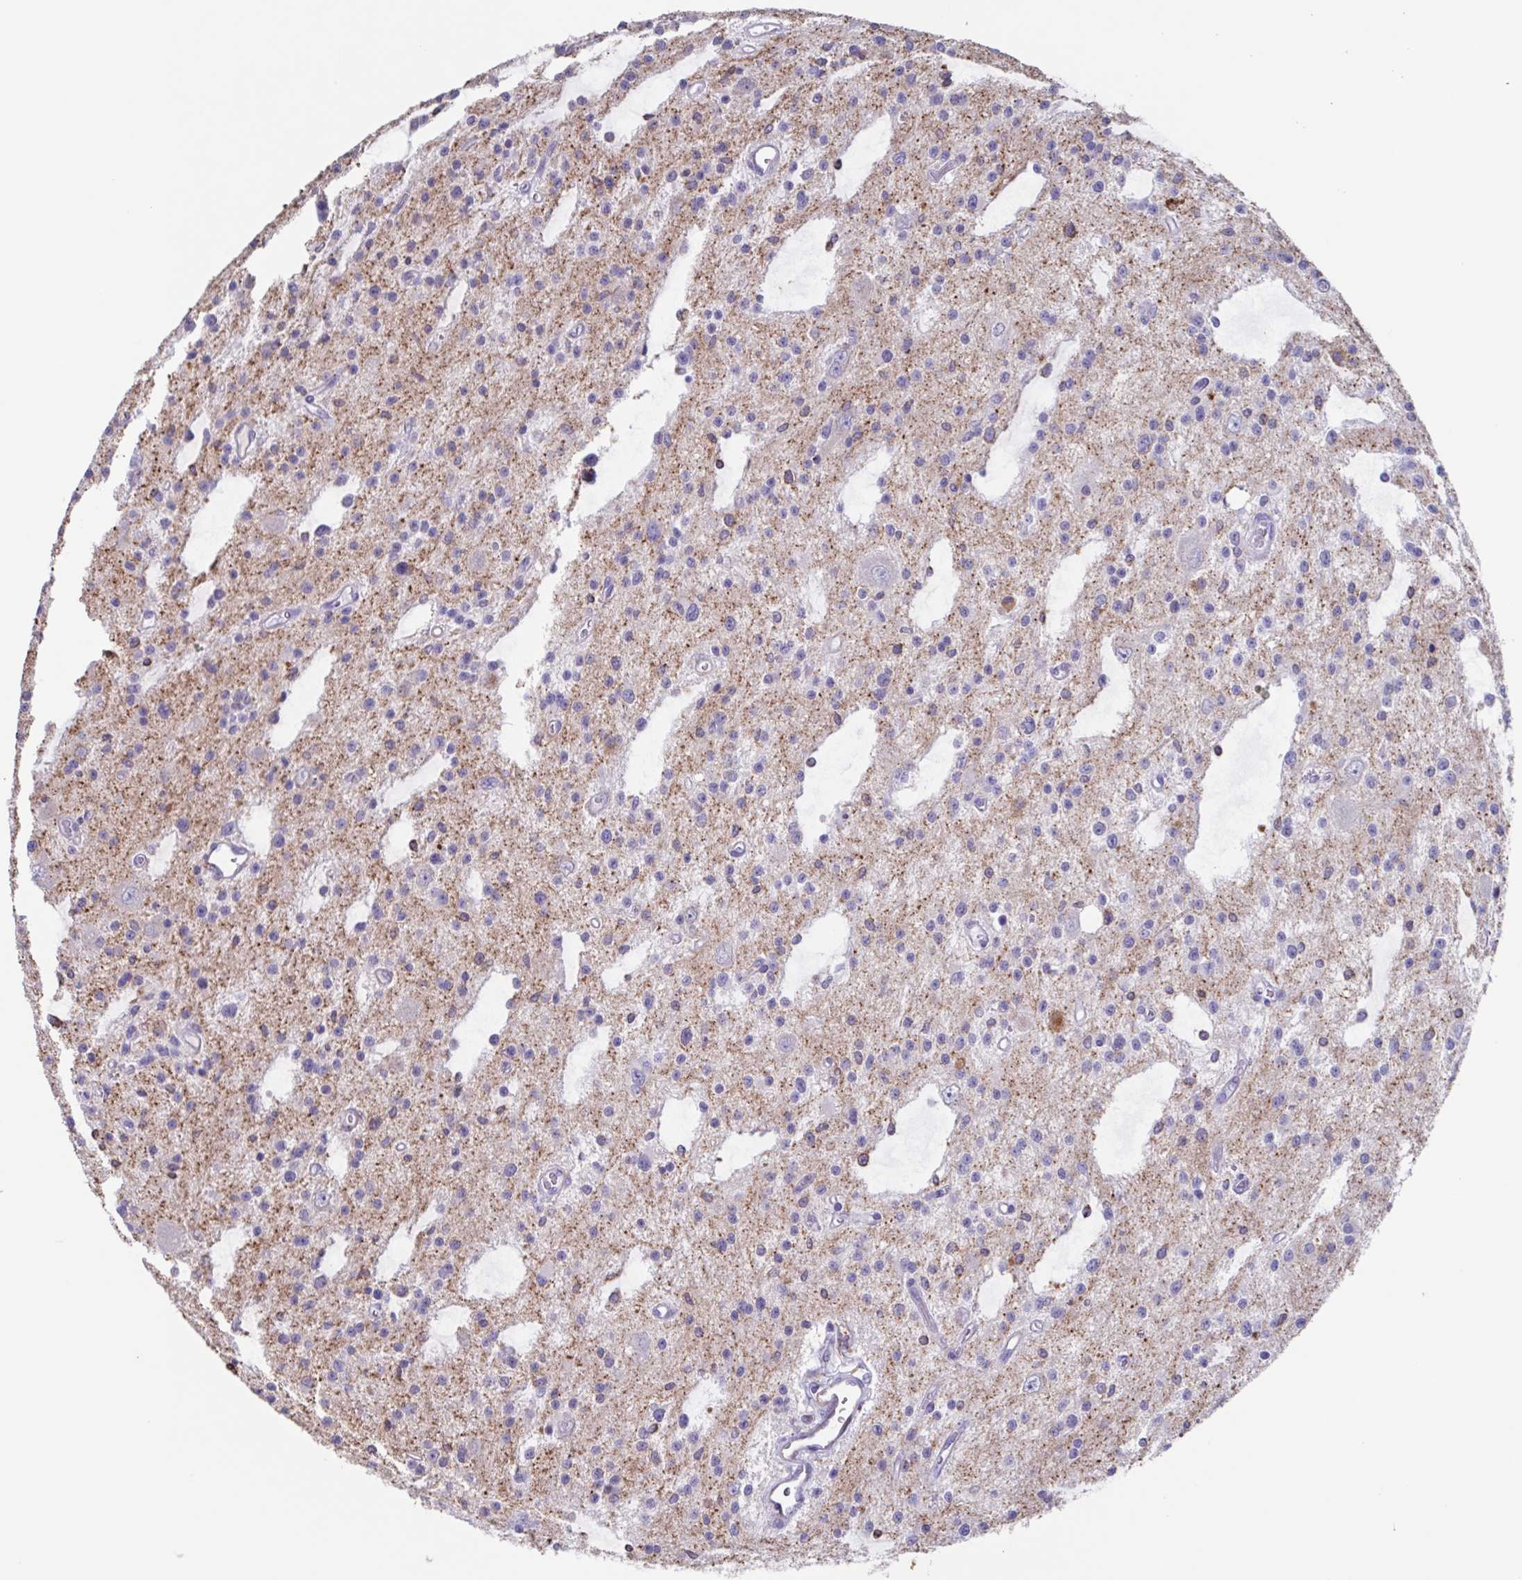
{"staining": {"intensity": "negative", "quantity": "none", "location": "none"}, "tissue": "glioma", "cell_type": "Tumor cells", "image_type": "cancer", "snomed": [{"axis": "morphology", "description": "Glioma, malignant, Low grade"}, {"axis": "topography", "description": "Brain"}], "caption": "Immunohistochemistry photomicrograph of neoplastic tissue: glioma stained with DAB (3,3'-diaminobenzidine) exhibits no significant protein expression in tumor cells. (DAB (3,3'-diaminobenzidine) immunohistochemistry visualized using brightfield microscopy, high magnification).", "gene": "TPD52", "patient": {"sex": "male", "age": 43}}